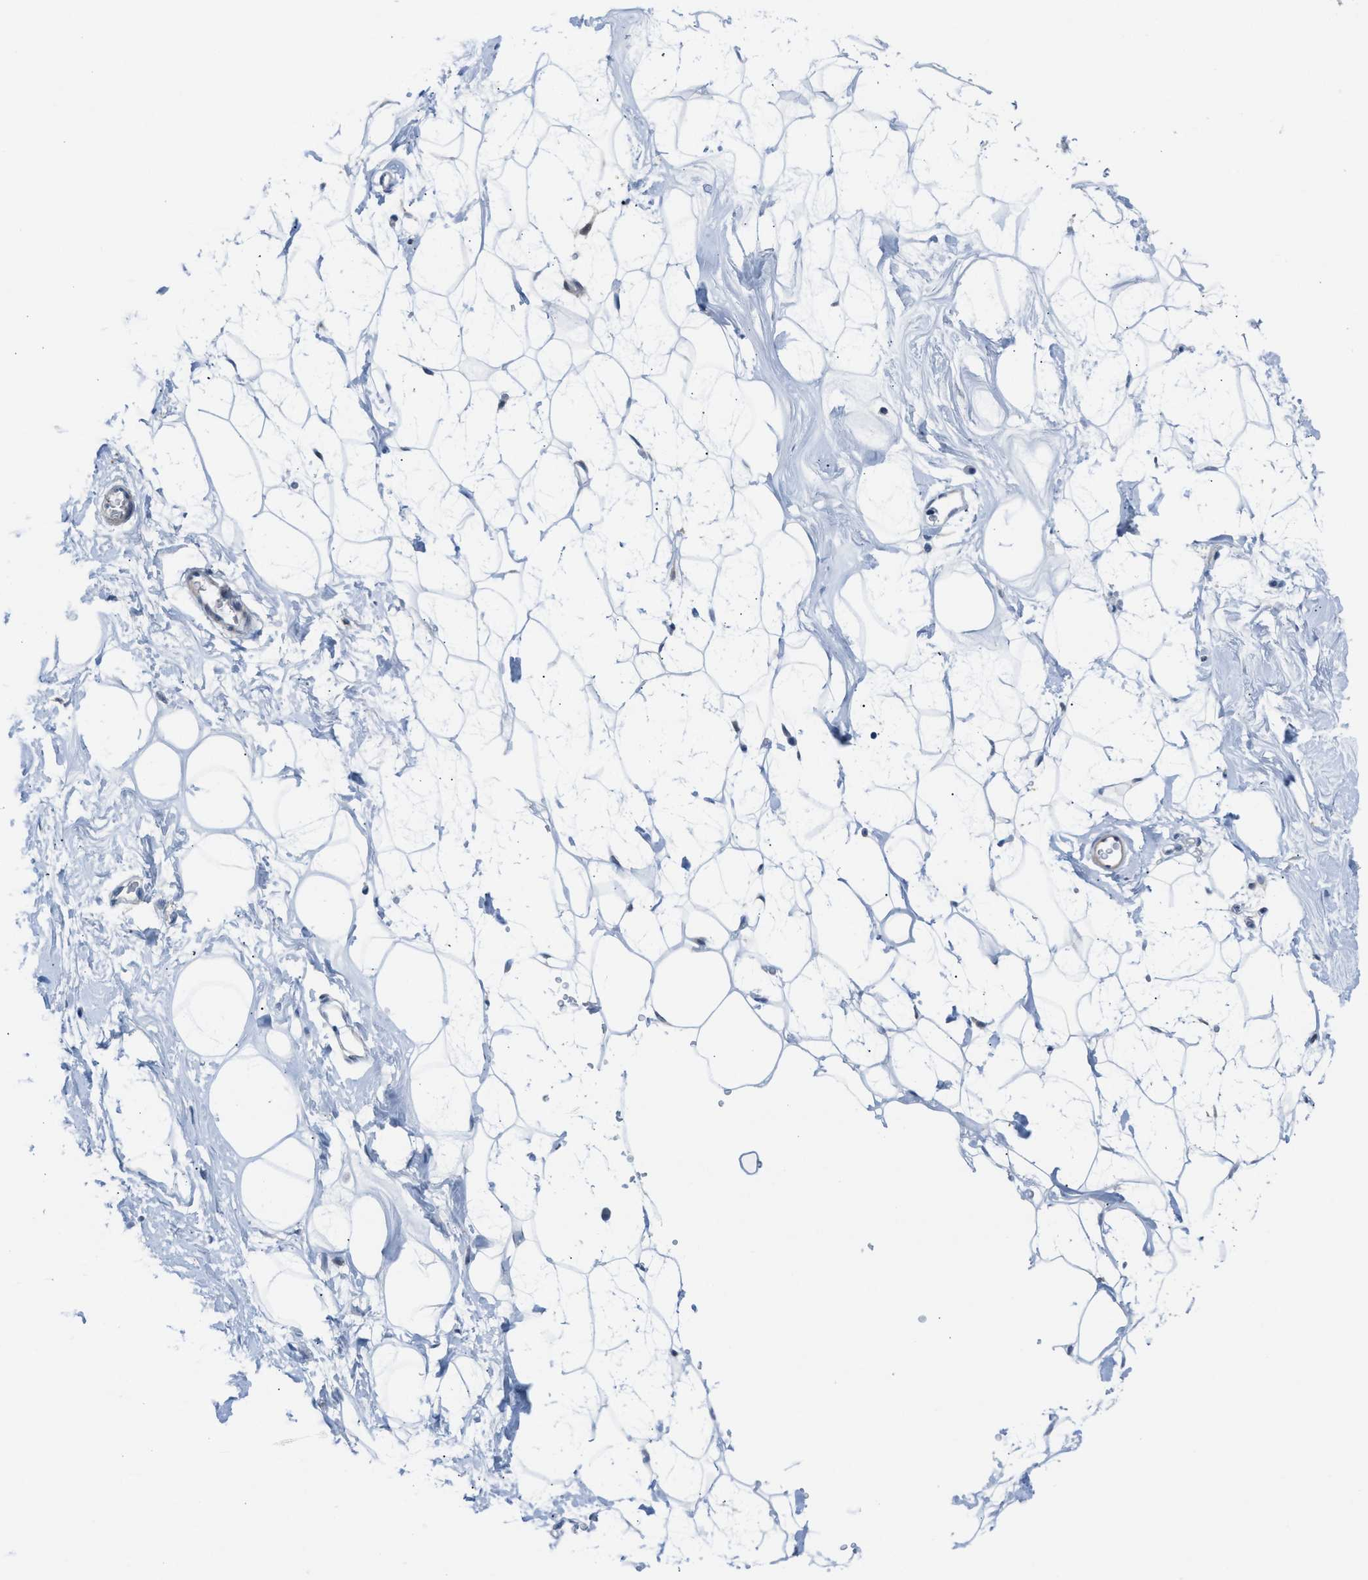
{"staining": {"intensity": "negative", "quantity": "none", "location": "none"}, "tissue": "adipose tissue", "cell_type": "Adipocytes", "image_type": "normal", "snomed": [{"axis": "morphology", "description": "Normal tissue, NOS"}, {"axis": "morphology", "description": "Fibrosis, NOS"}, {"axis": "topography", "description": "Breast"}, {"axis": "topography", "description": "Adipose tissue"}], "caption": "Immunohistochemistry image of benign adipose tissue: human adipose tissue stained with DAB exhibits no significant protein staining in adipocytes. (DAB (3,3'-diaminobenzidine) immunohistochemistry (IHC) with hematoxylin counter stain).", "gene": "ASPA", "patient": {"sex": "female", "age": 39}}